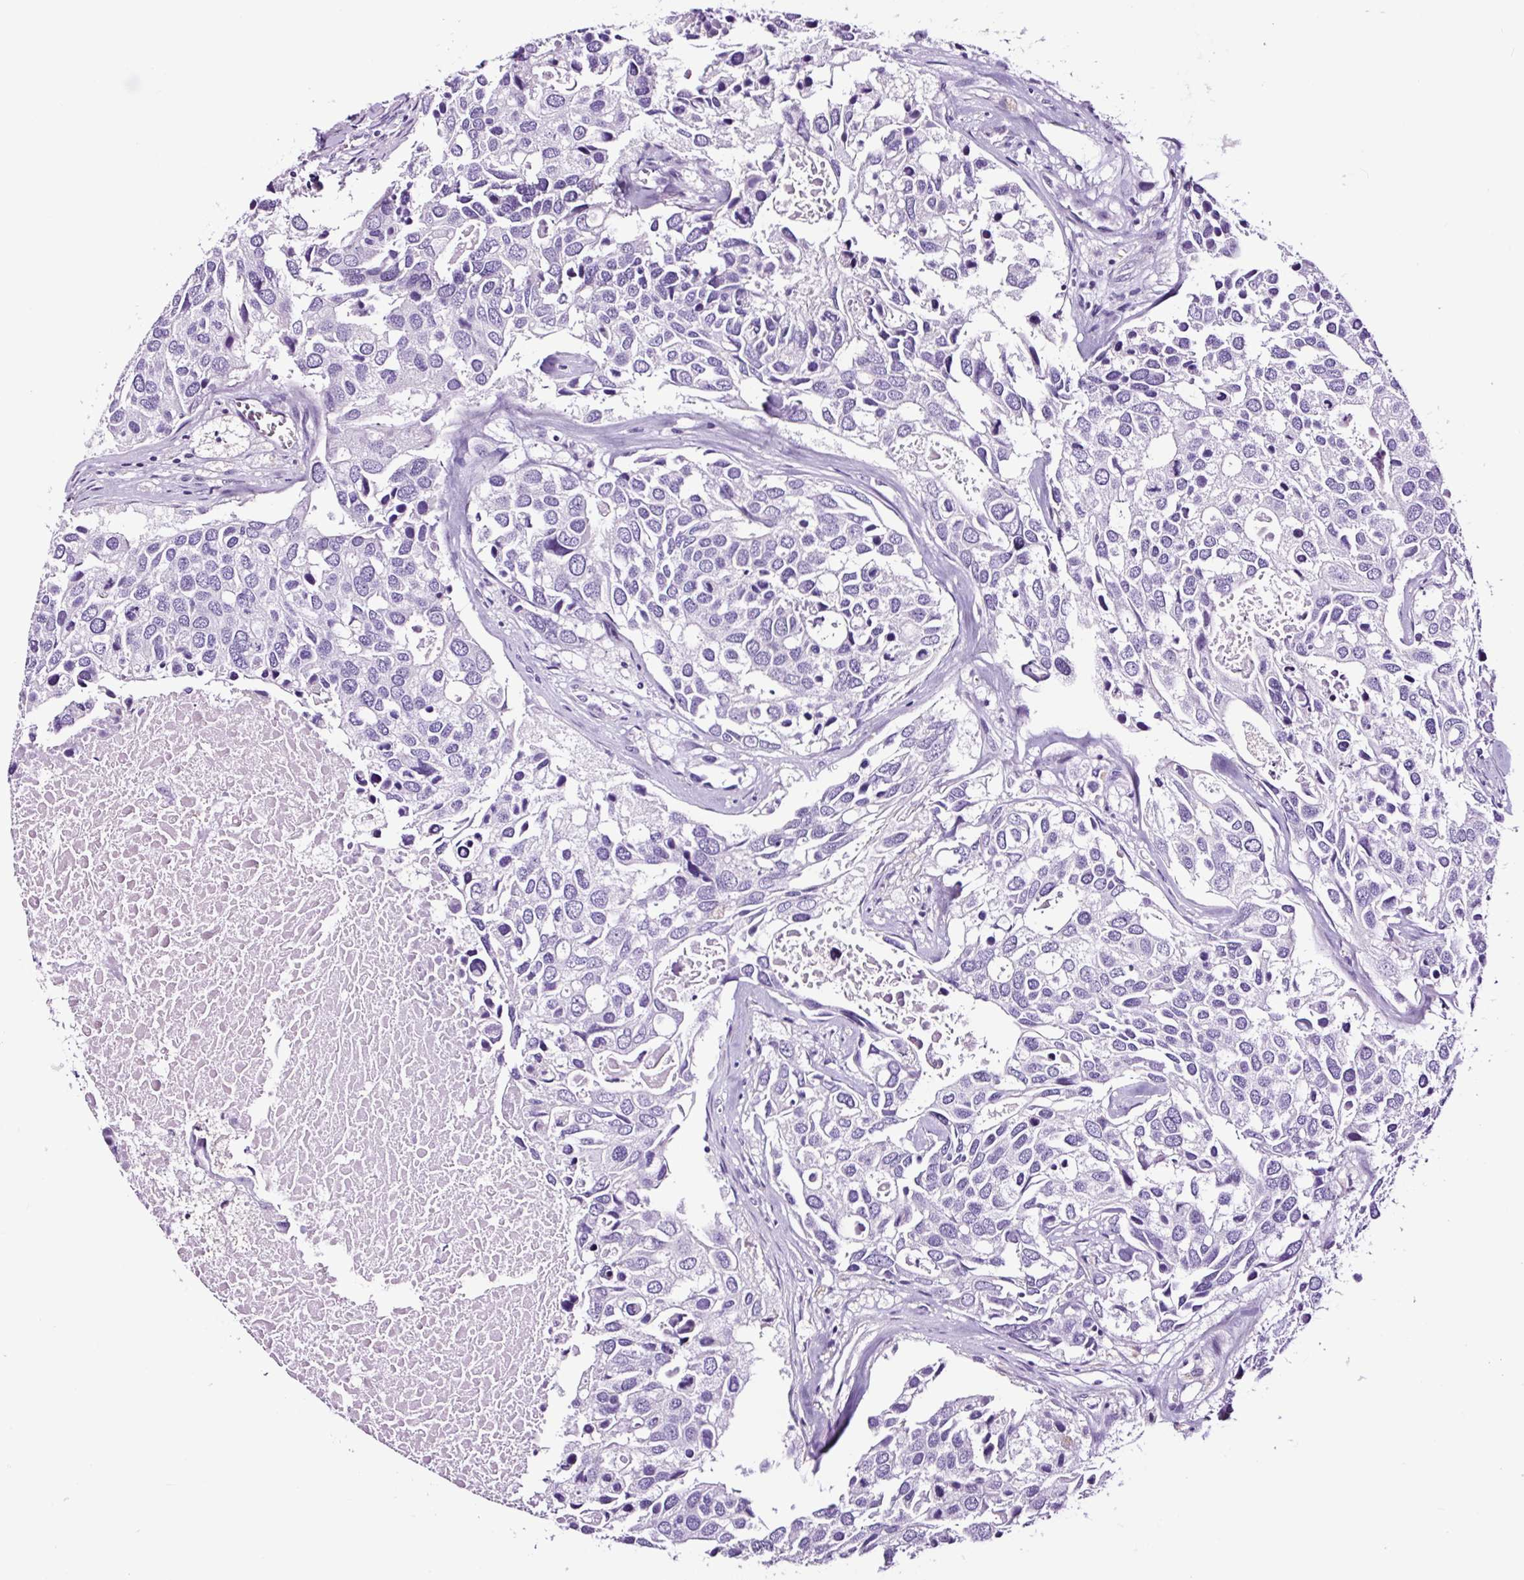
{"staining": {"intensity": "negative", "quantity": "none", "location": "none"}, "tissue": "breast cancer", "cell_type": "Tumor cells", "image_type": "cancer", "snomed": [{"axis": "morphology", "description": "Duct carcinoma"}, {"axis": "topography", "description": "Breast"}], "caption": "Image shows no significant protein expression in tumor cells of breast cancer. (DAB (3,3'-diaminobenzidine) IHC with hematoxylin counter stain).", "gene": "FBXL7", "patient": {"sex": "female", "age": 83}}